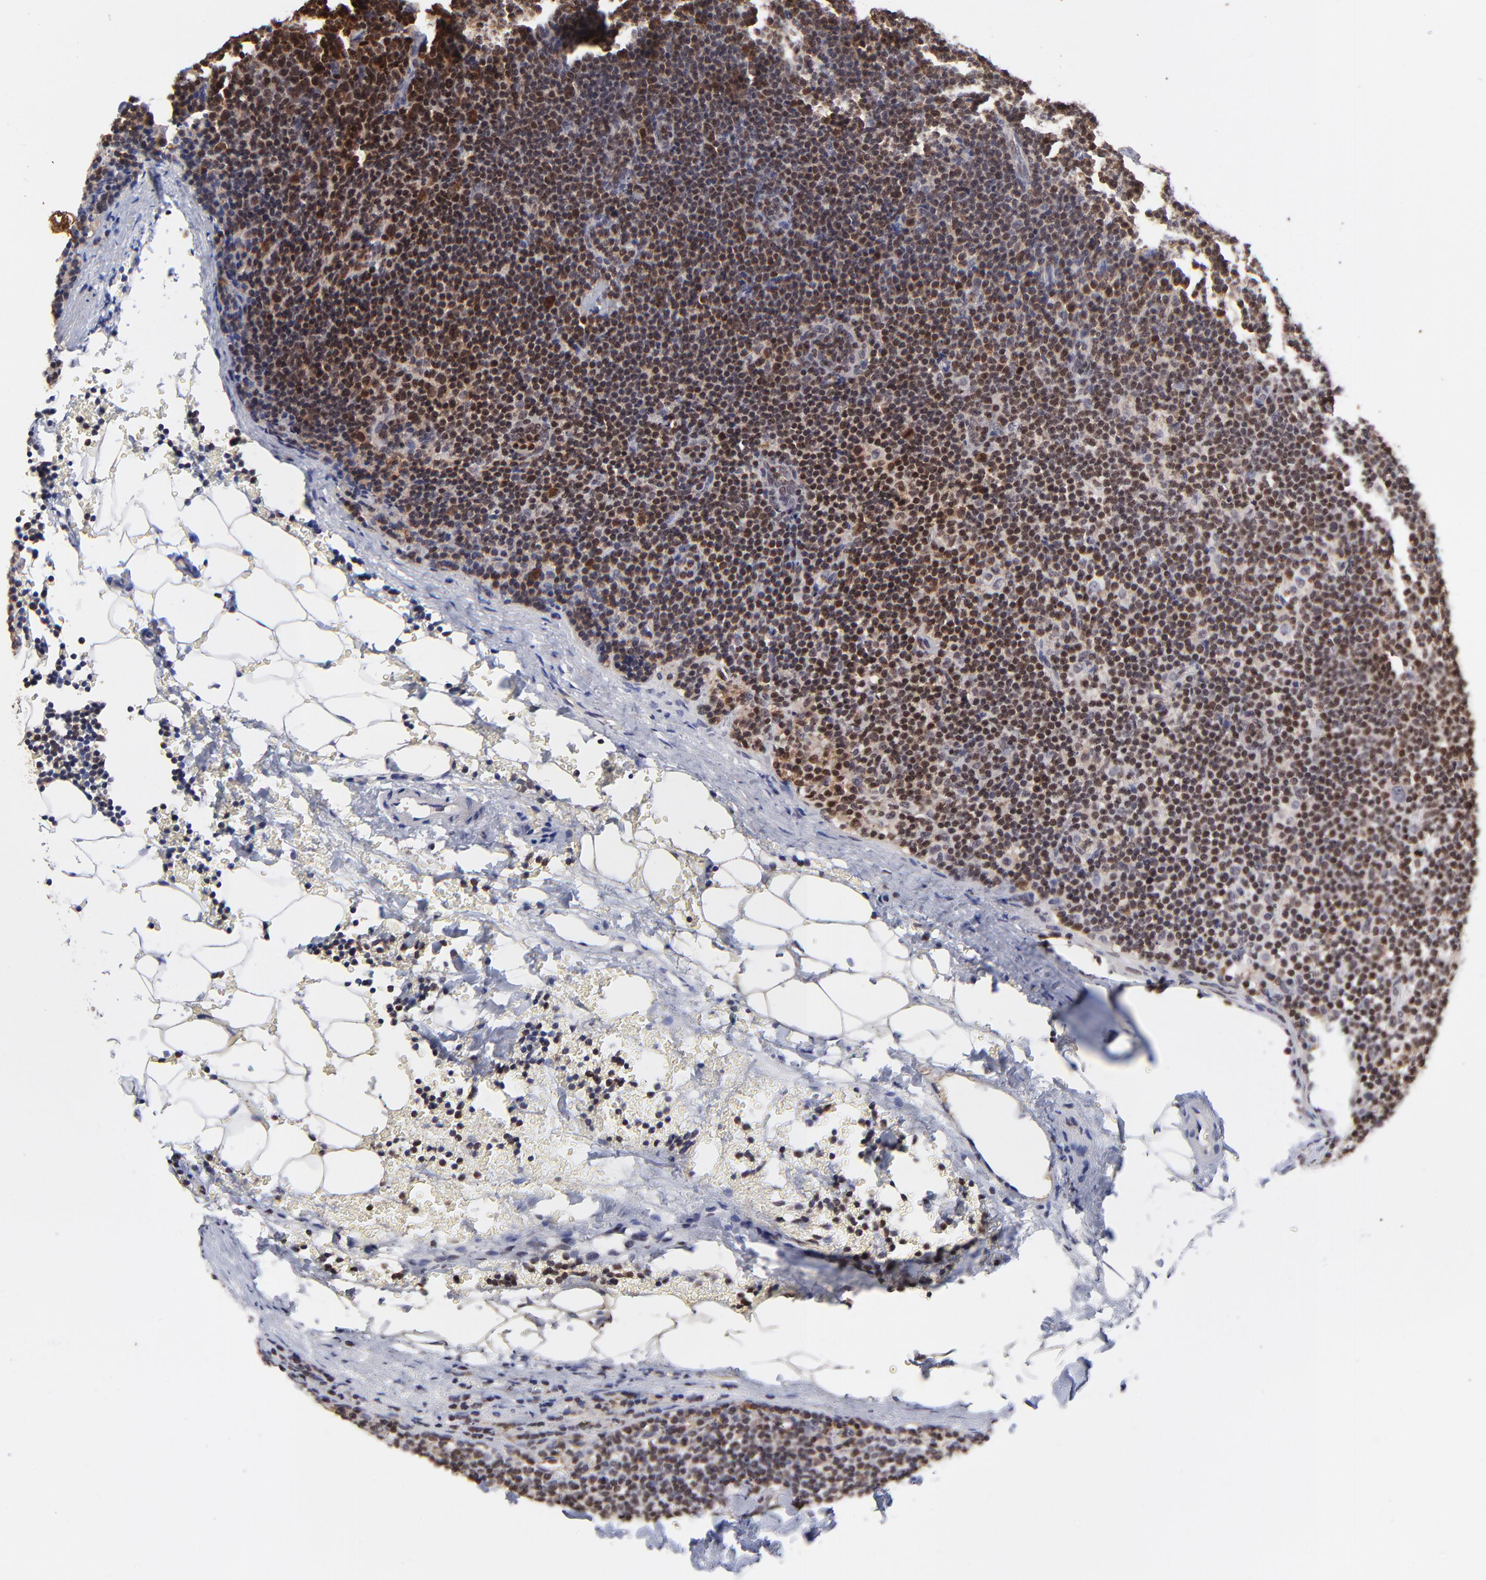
{"staining": {"intensity": "strong", "quantity": ">75%", "location": "cytoplasmic/membranous,nuclear"}, "tissue": "lymphoma", "cell_type": "Tumor cells", "image_type": "cancer", "snomed": [{"axis": "morphology", "description": "Malignant lymphoma, non-Hodgkin's type, High grade"}, {"axis": "topography", "description": "Lymph node"}], "caption": "Strong cytoplasmic/membranous and nuclear protein expression is seen in approximately >75% of tumor cells in lymphoma.", "gene": "DCTPP1", "patient": {"sex": "female", "age": 58}}